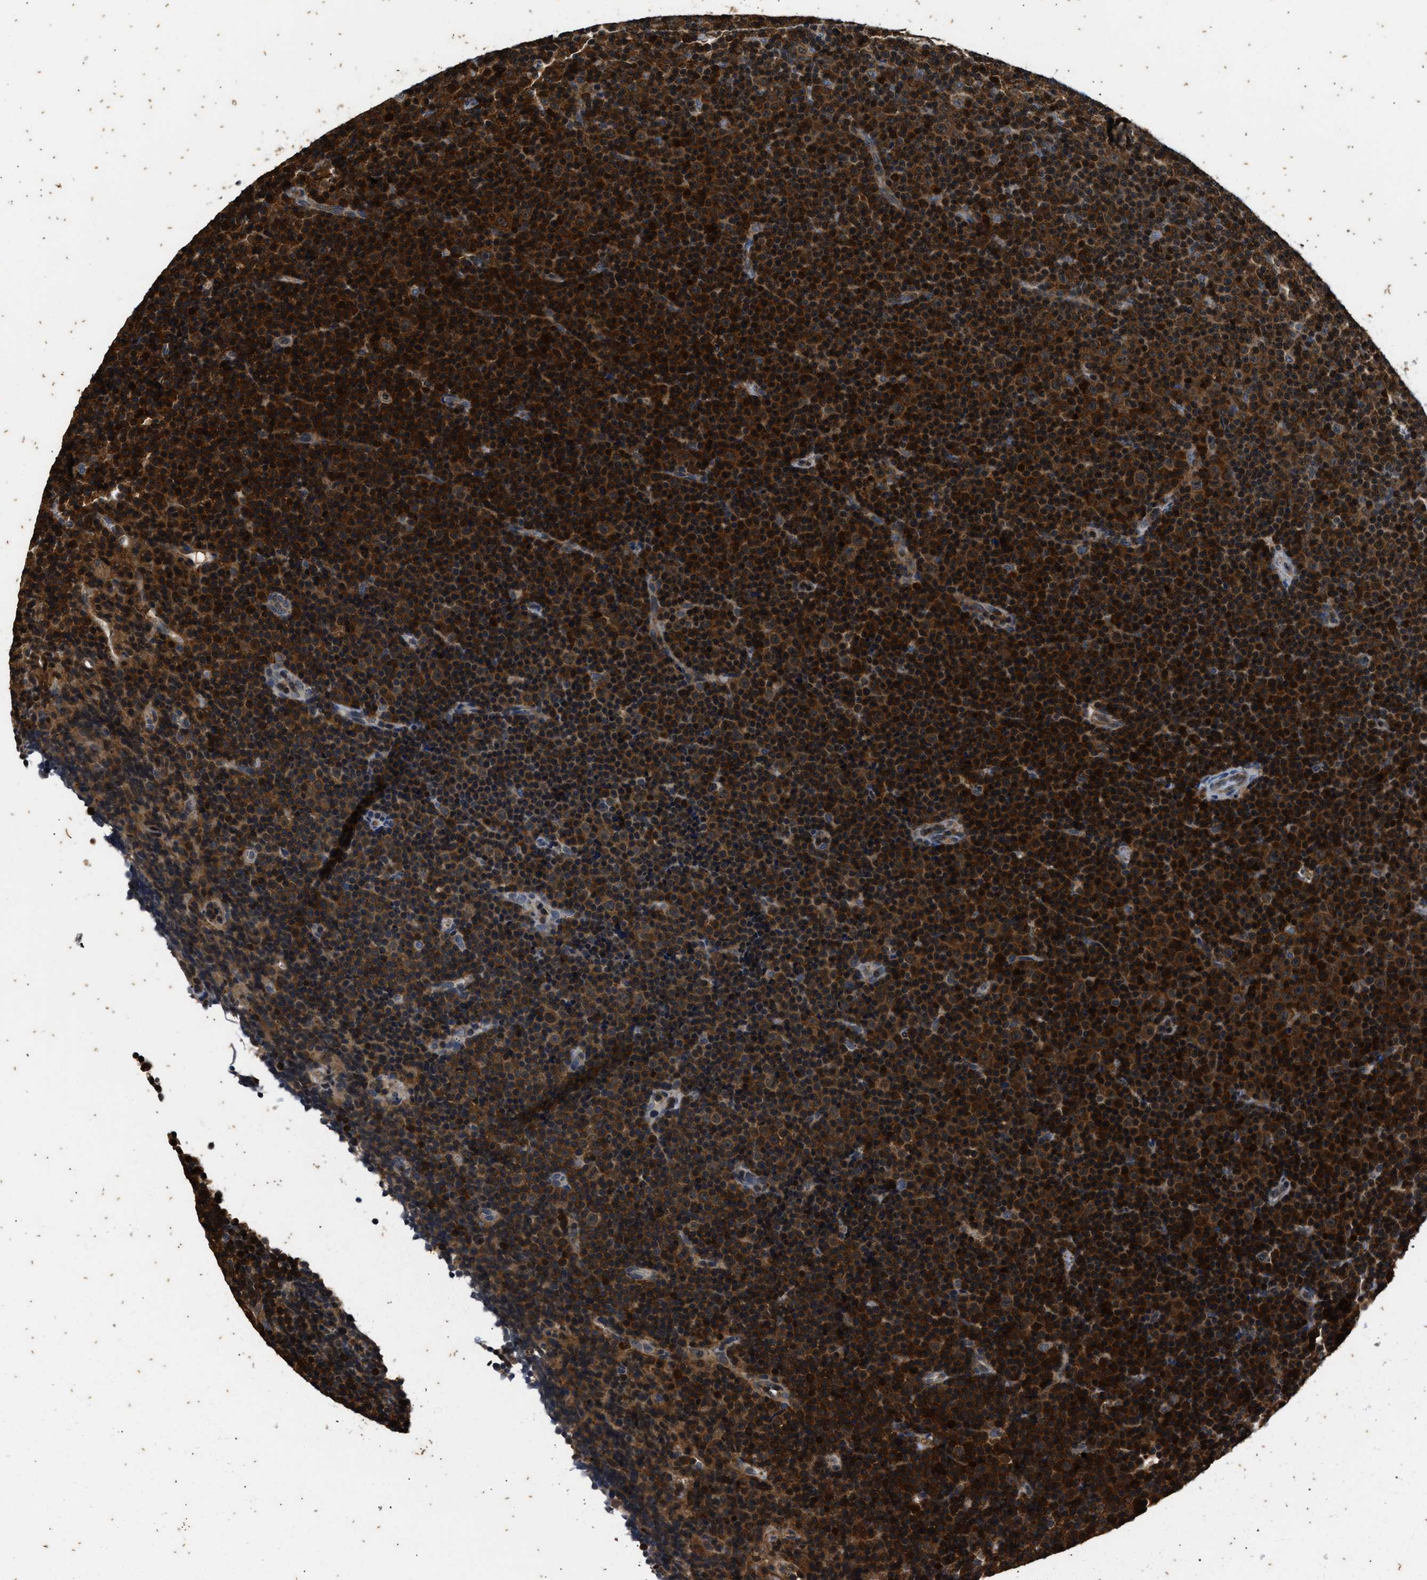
{"staining": {"intensity": "strong", "quantity": ">75%", "location": "cytoplasmic/membranous"}, "tissue": "lymphoma", "cell_type": "Tumor cells", "image_type": "cancer", "snomed": [{"axis": "morphology", "description": "Malignant lymphoma, non-Hodgkin's type, Low grade"}, {"axis": "topography", "description": "Lymph node"}], "caption": "This is an image of immunohistochemistry (IHC) staining of low-grade malignant lymphoma, non-Hodgkin's type, which shows strong positivity in the cytoplasmic/membranous of tumor cells.", "gene": "PTPN7", "patient": {"sex": "female", "age": 67}}